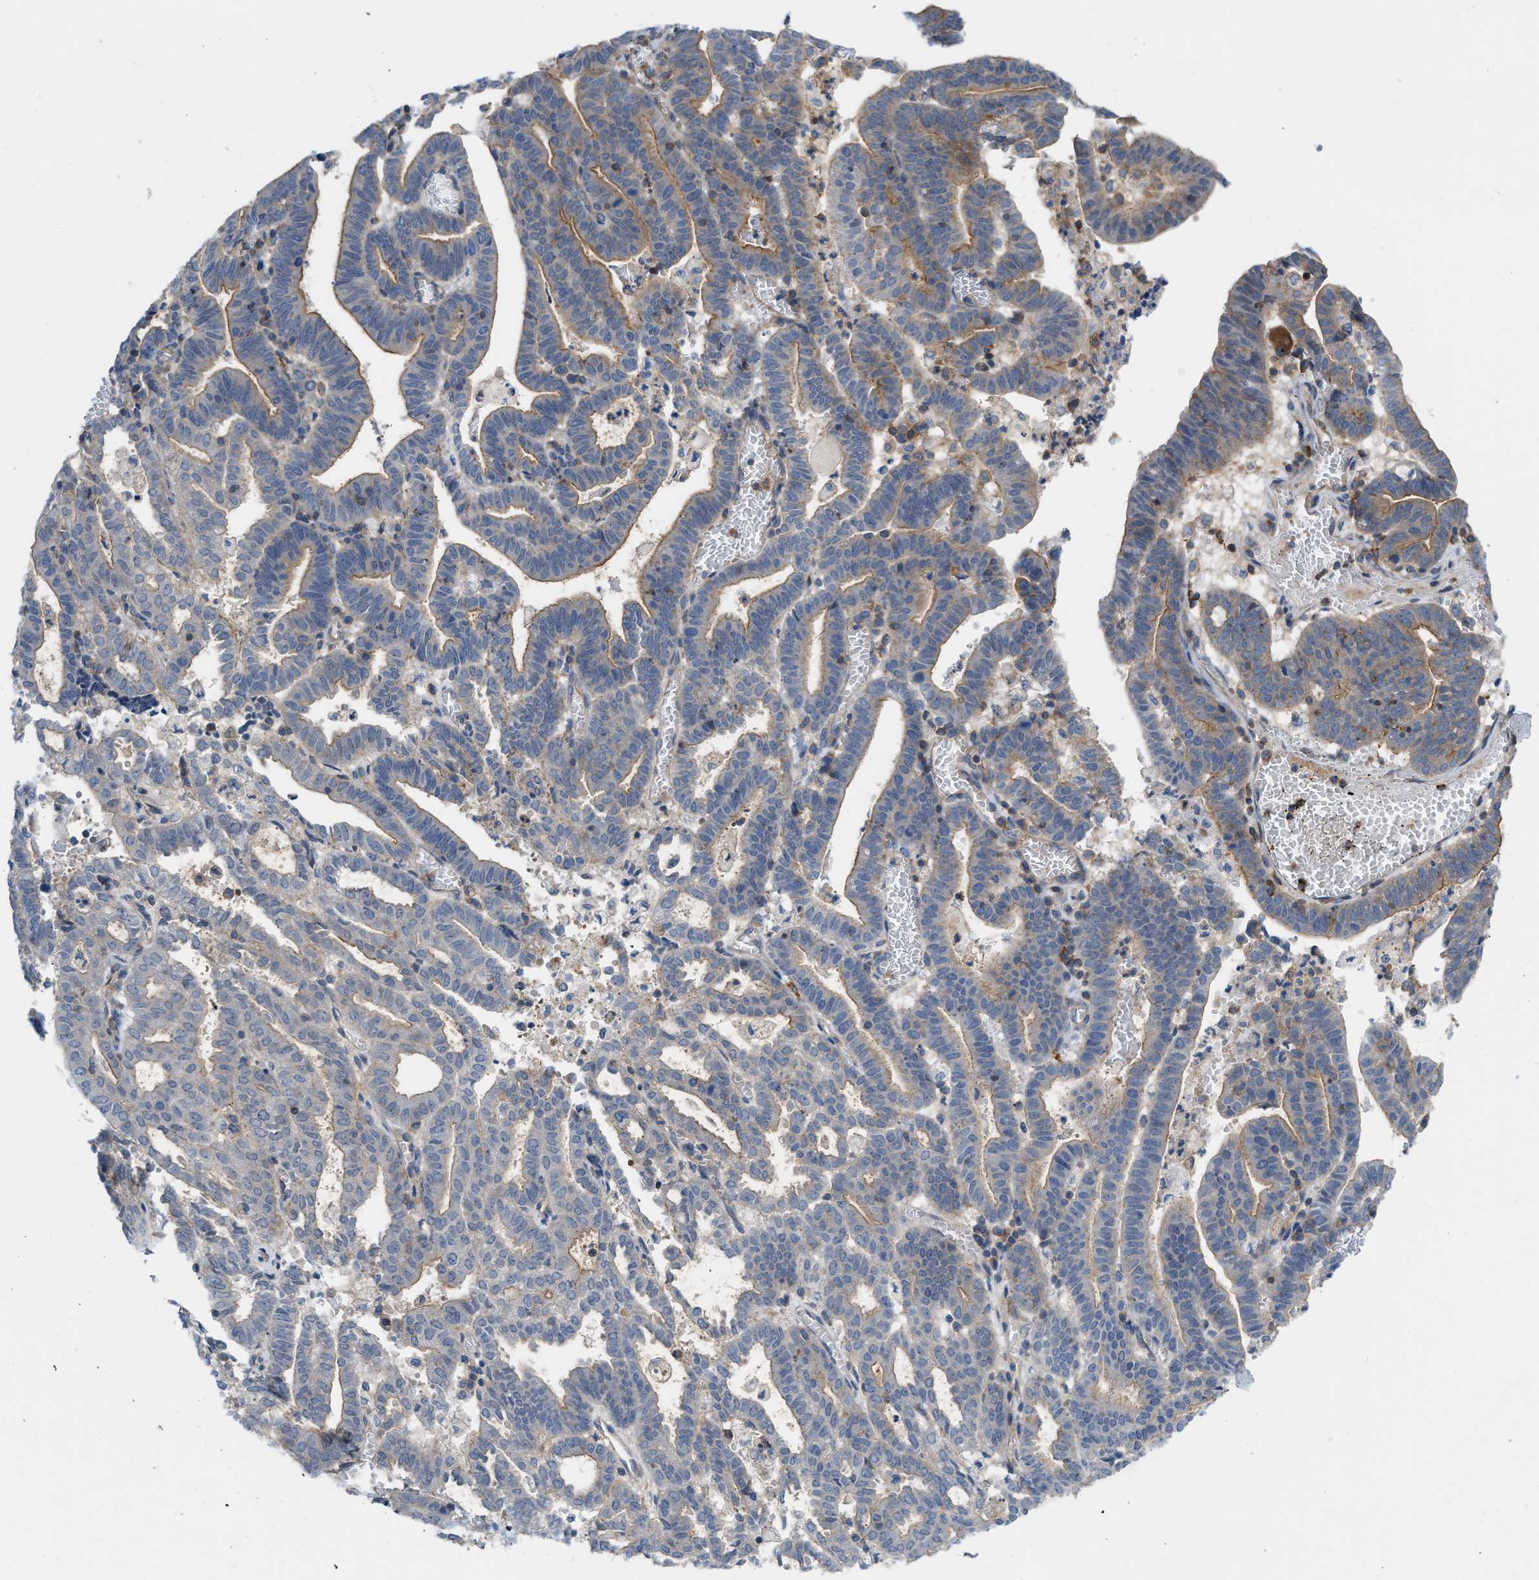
{"staining": {"intensity": "moderate", "quantity": "25%-75%", "location": "cytoplasmic/membranous"}, "tissue": "endometrial cancer", "cell_type": "Tumor cells", "image_type": "cancer", "snomed": [{"axis": "morphology", "description": "Adenocarcinoma, NOS"}, {"axis": "topography", "description": "Uterus"}], "caption": "A histopathology image showing moderate cytoplasmic/membranous expression in approximately 25%-75% of tumor cells in endometrial adenocarcinoma, as visualized by brown immunohistochemical staining.", "gene": "MYO18A", "patient": {"sex": "female", "age": 83}}